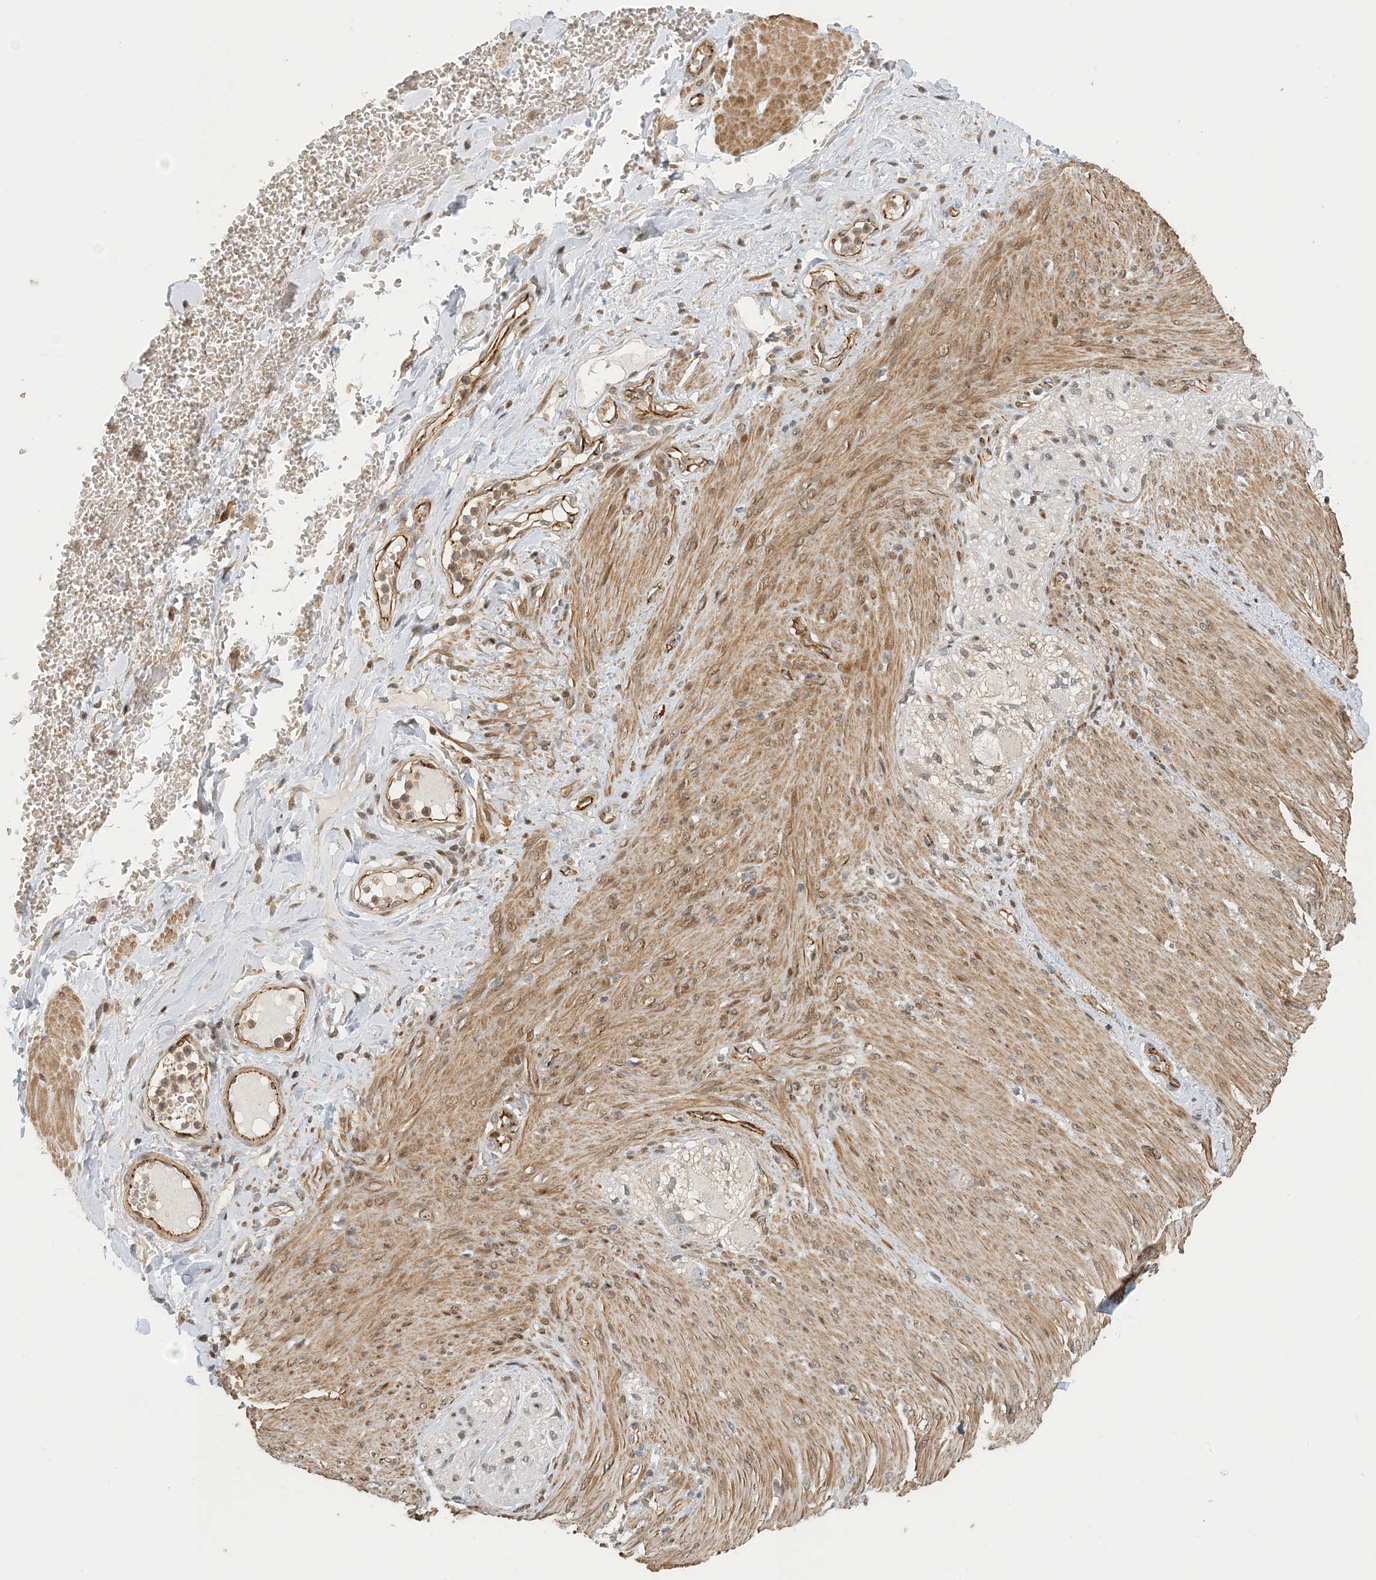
{"staining": {"intensity": "negative", "quantity": "none", "location": "none"}, "tissue": "adipose tissue", "cell_type": "Adipocytes", "image_type": "normal", "snomed": [{"axis": "morphology", "description": "Normal tissue, NOS"}, {"axis": "topography", "description": "Colon"}, {"axis": "topography", "description": "Peripheral nerve tissue"}], "caption": "A high-resolution micrograph shows immunohistochemistry (IHC) staining of benign adipose tissue, which shows no significant positivity in adipocytes. (DAB (3,3'-diaminobenzidine) IHC visualized using brightfield microscopy, high magnification).", "gene": "MAPKBP1", "patient": {"sex": "female", "age": 61}}